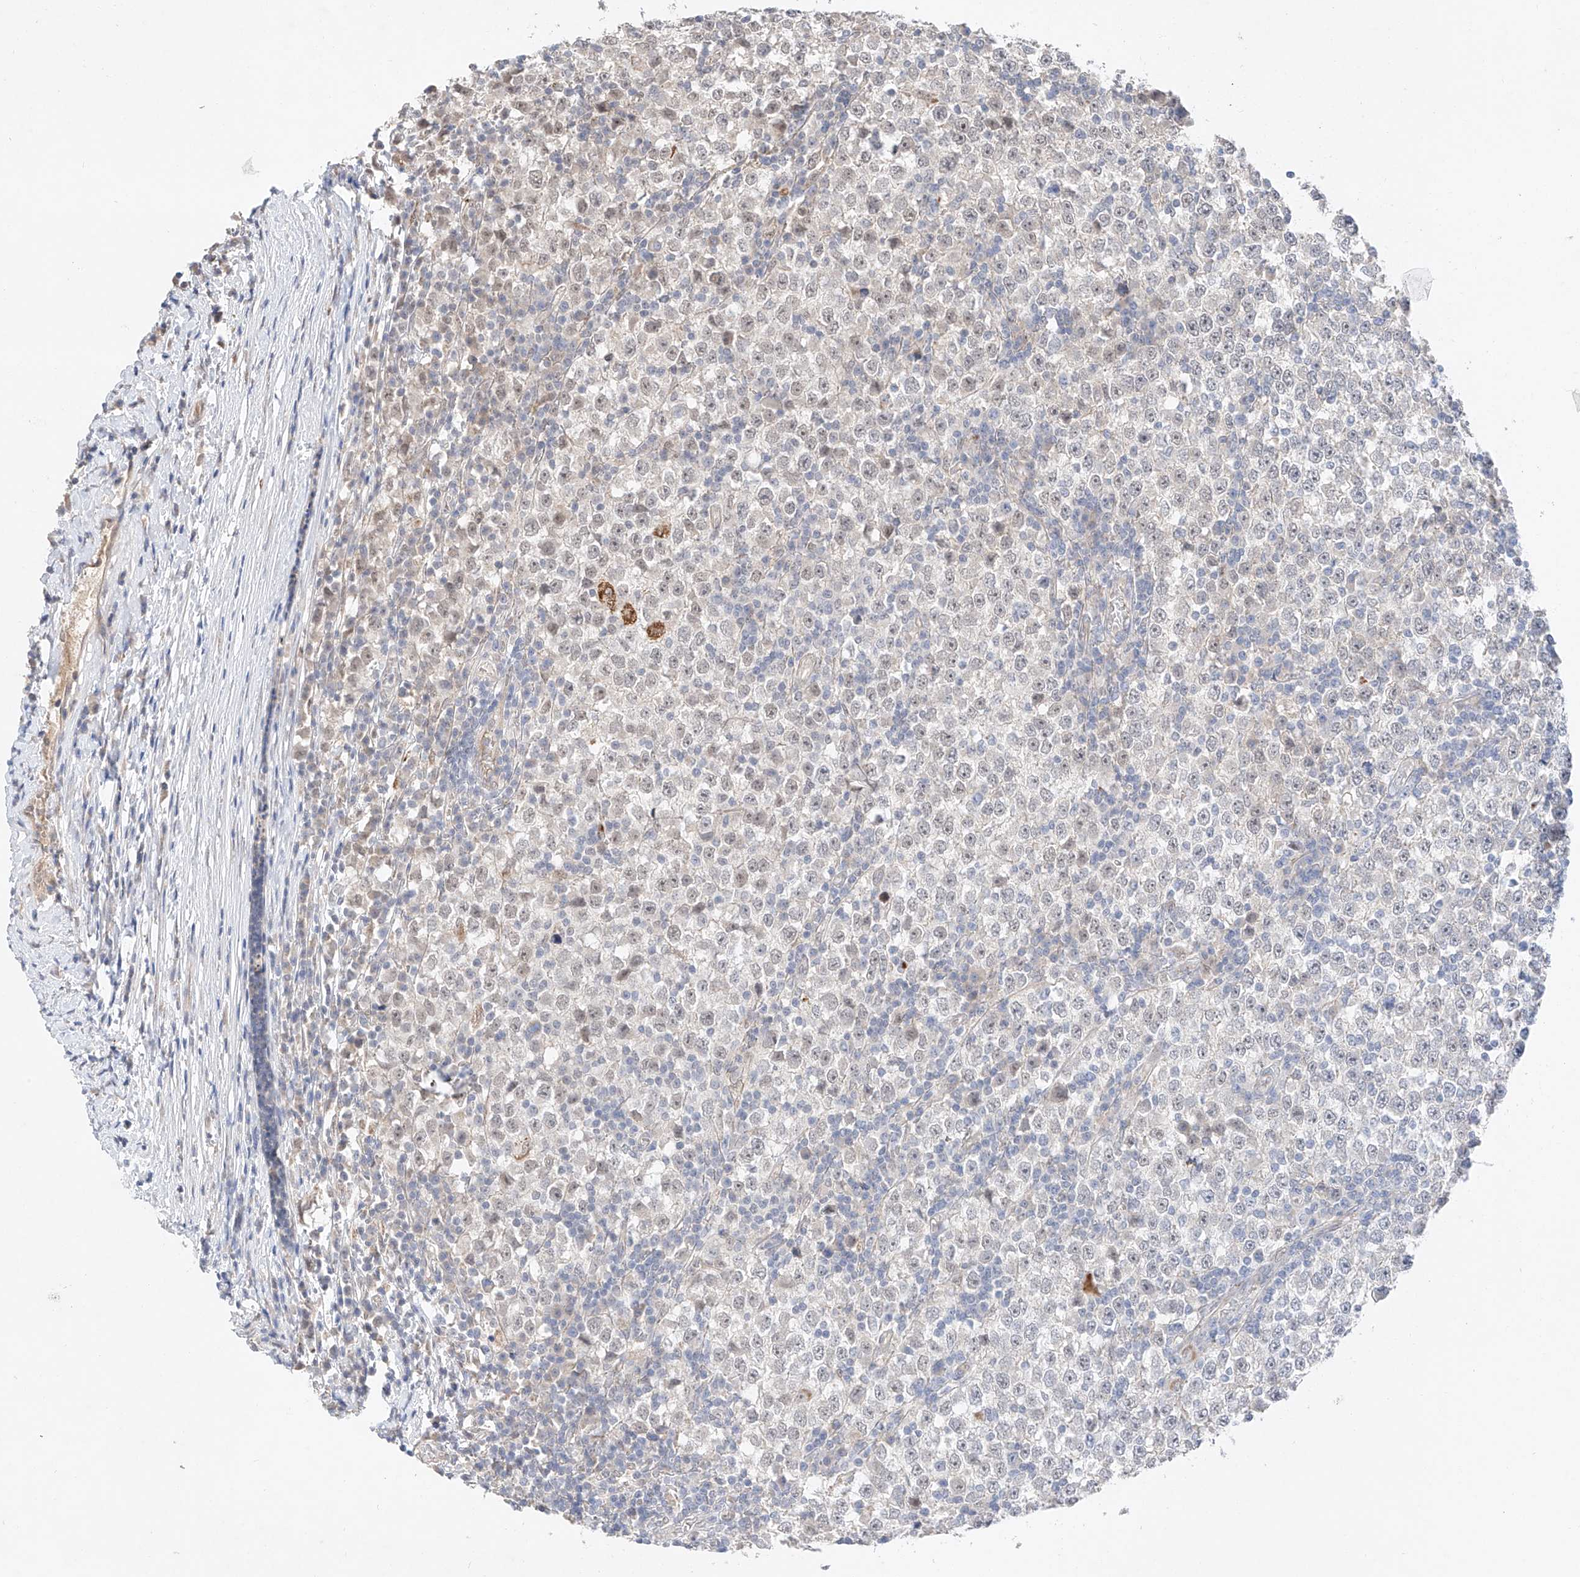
{"staining": {"intensity": "negative", "quantity": "none", "location": "none"}, "tissue": "testis cancer", "cell_type": "Tumor cells", "image_type": "cancer", "snomed": [{"axis": "morphology", "description": "Seminoma, NOS"}, {"axis": "topography", "description": "Testis"}], "caption": "Immunohistochemistry image of human testis cancer (seminoma) stained for a protein (brown), which displays no expression in tumor cells. Nuclei are stained in blue.", "gene": "IL22RA2", "patient": {"sex": "male", "age": 65}}